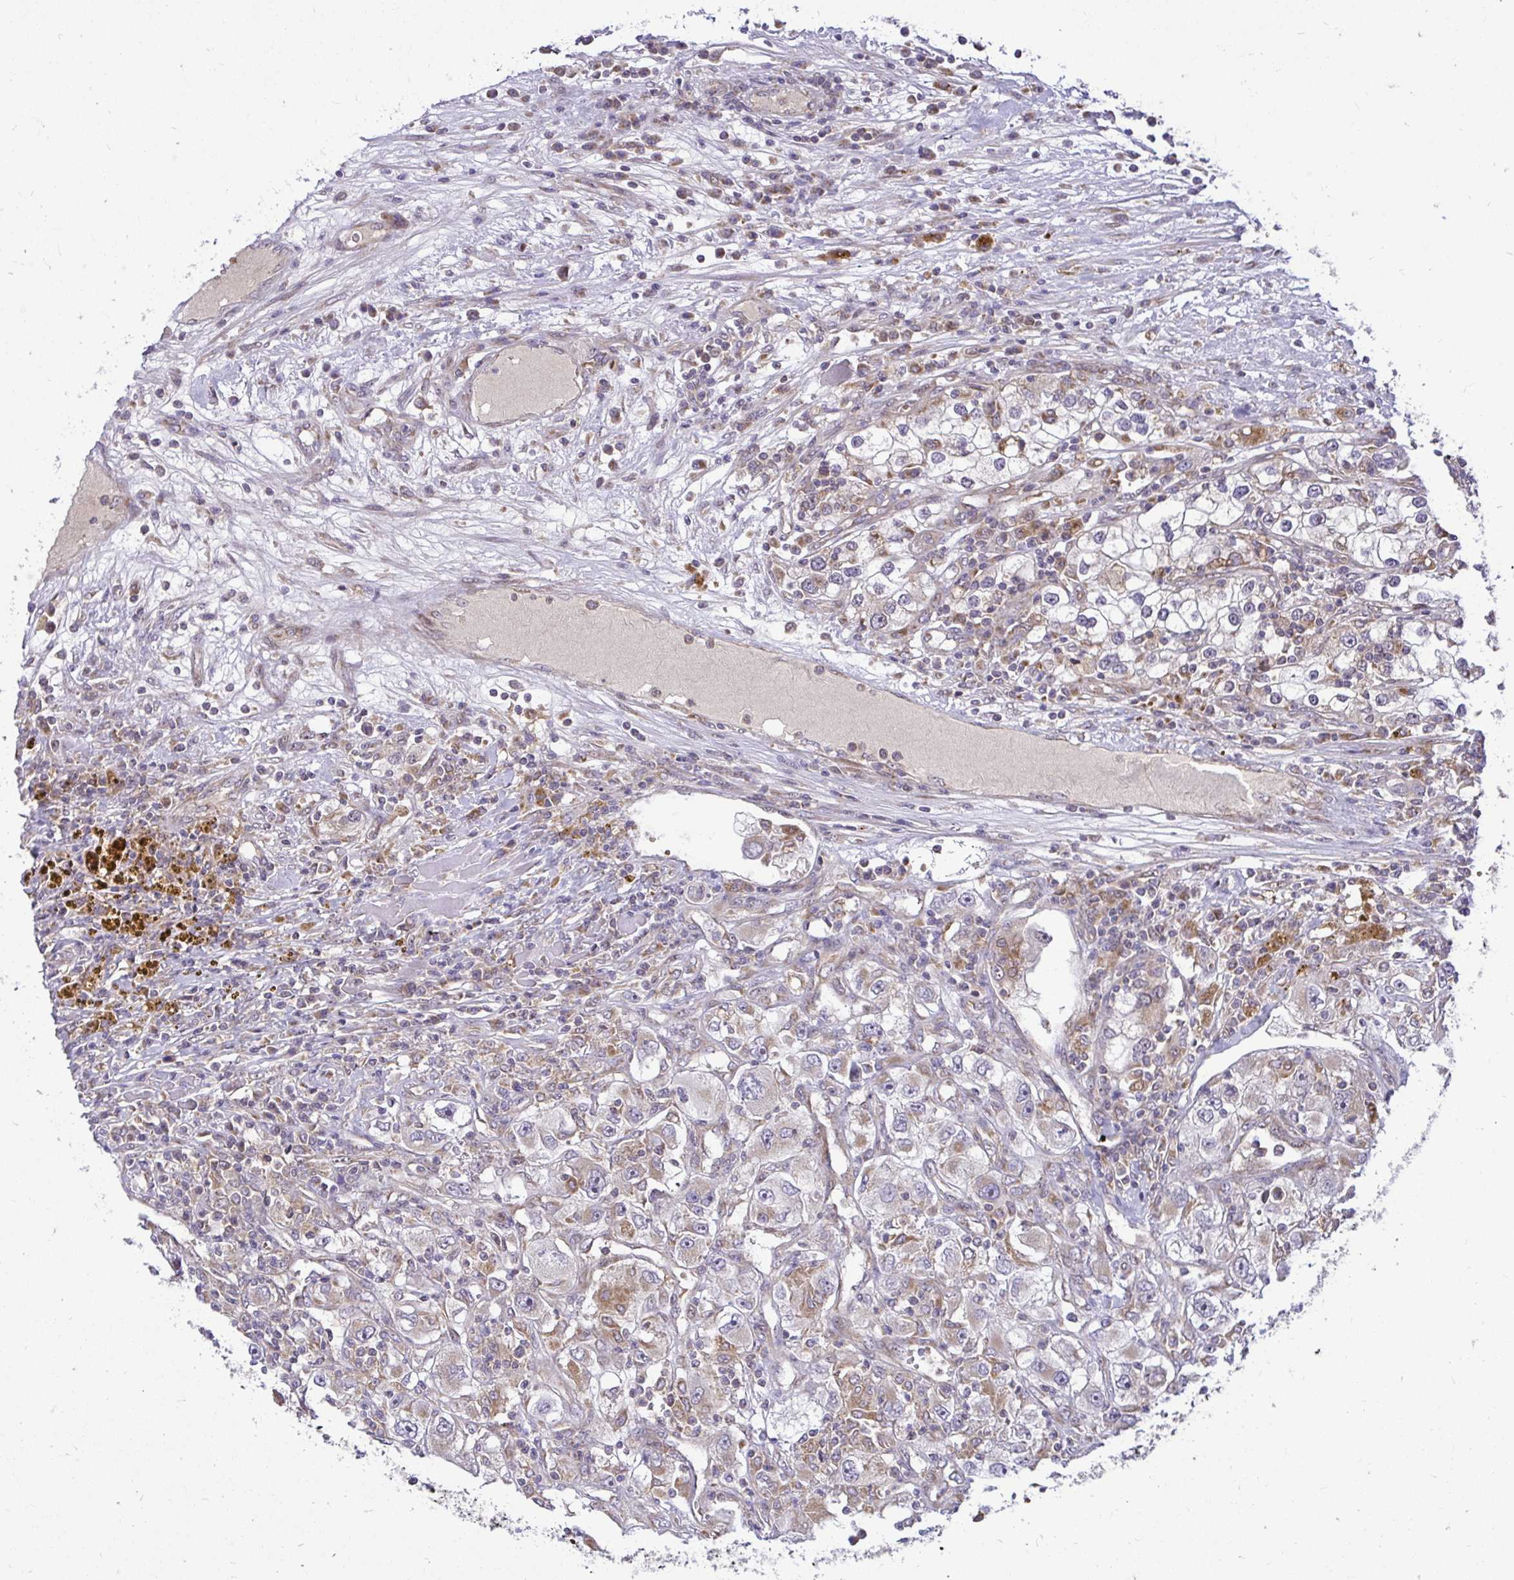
{"staining": {"intensity": "weak", "quantity": ">75%", "location": "cytoplasmic/membranous"}, "tissue": "renal cancer", "cell_type": "Tumor cells", "image_type": "cancer", "snomed": [{"axis": "morphology", "description": "Adenocarcinoma, NOS"}, {"axis": "topography", "description": "Kidney"}], "caption": "Immunohistochemistry (IHC) image of renal adenocarcinoma stained for a protein (brown), which demonstrates low levels of weak cytoplasmic/membranous staining in approximately >75% of tumor cells.", "gene": "VTI1B", "patient": {"sex": "female", "age": 52}}